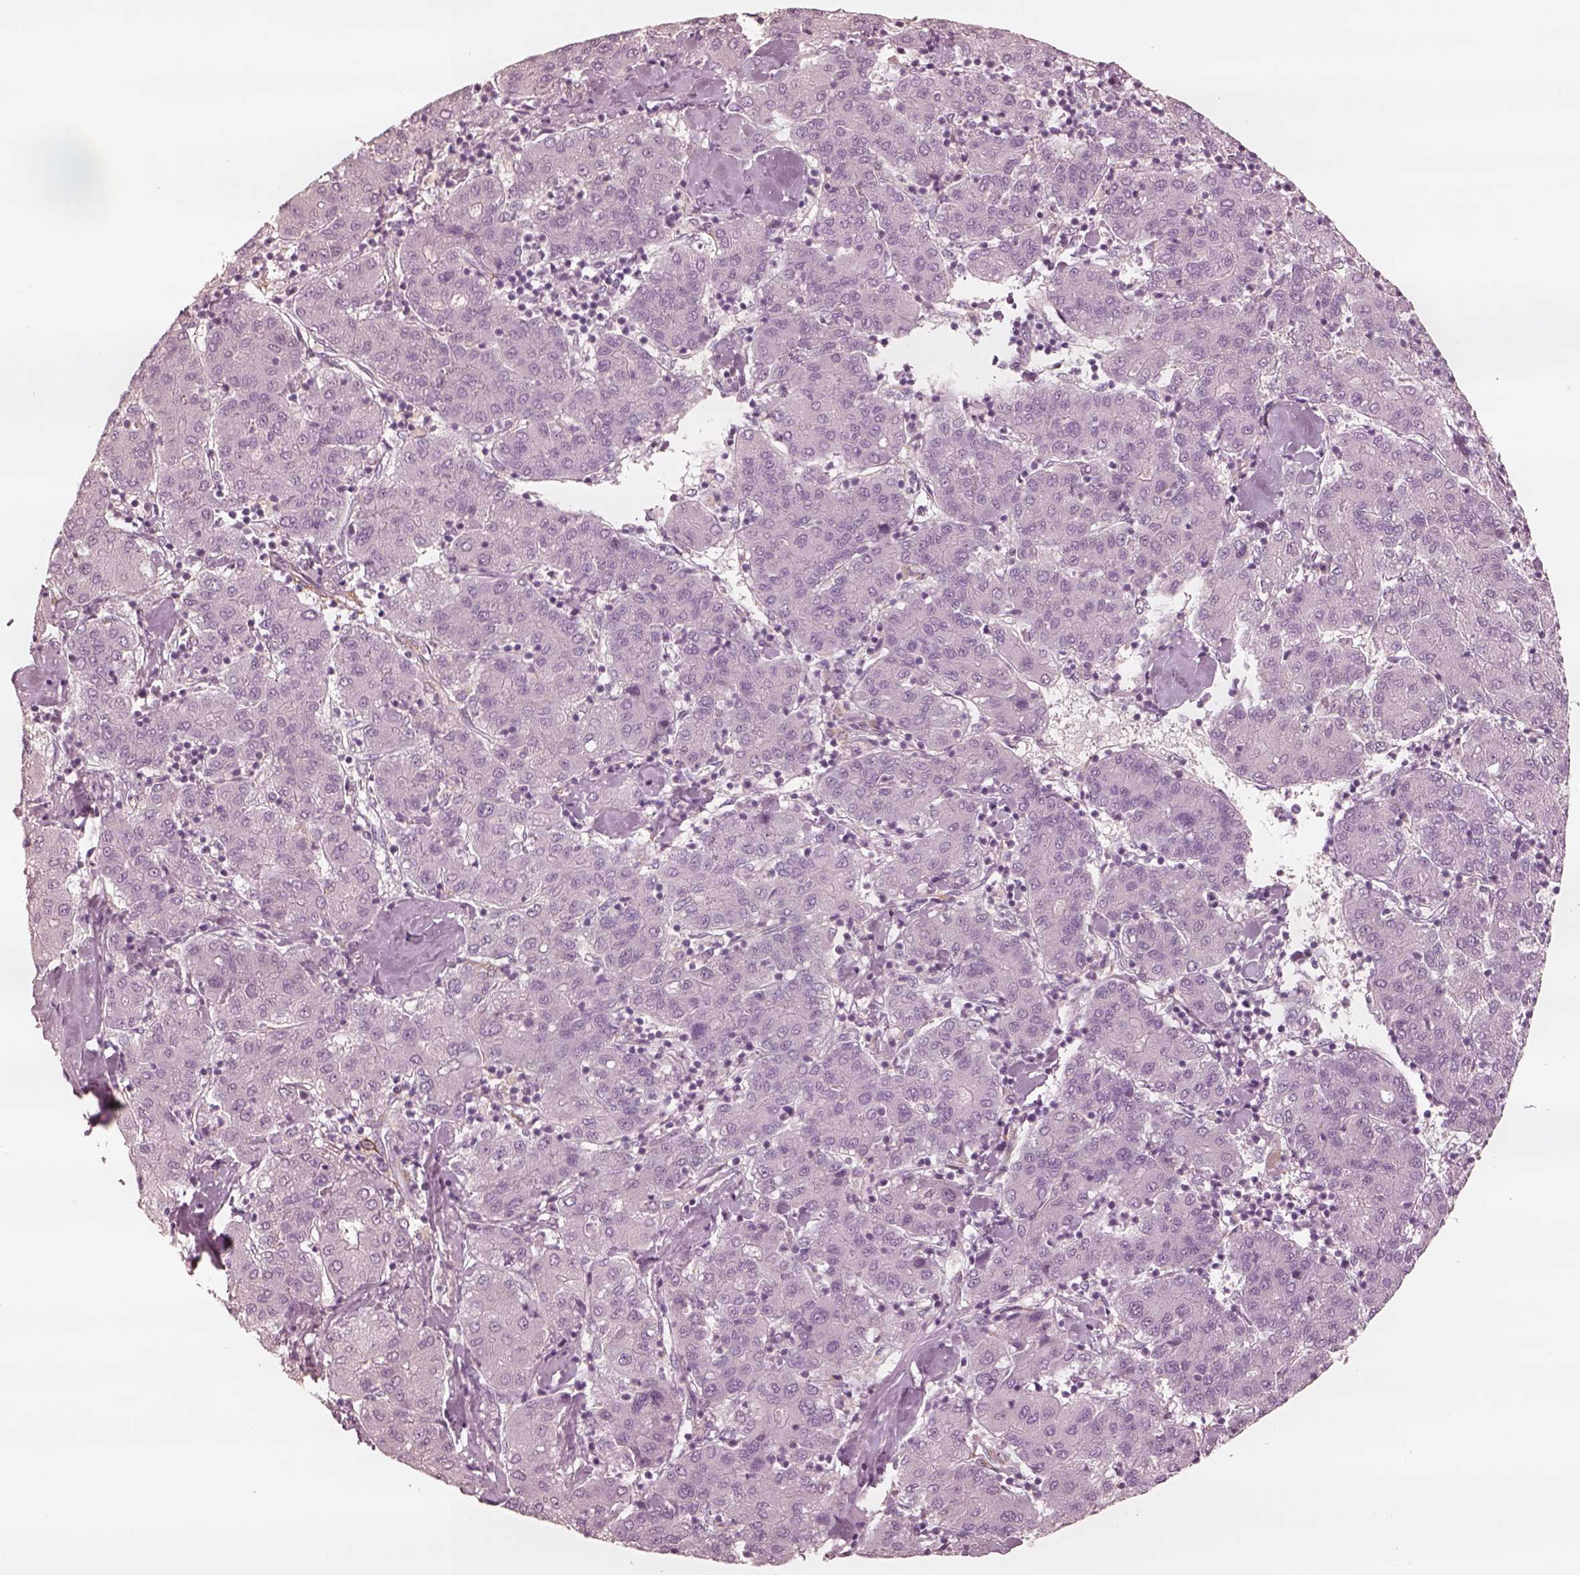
{"staining": {"intensity": "negative", "quantity": "none", "location": "none"}, "tissue": "liver cancer", "cell_type": "Tumor cells", "image_type": "cancer", "snomed": [{"axis": "morphology", "description": "Carcinoma, Hepatocellular, NOS"}, {"axis": "topography", "description": "Liver"}], "caption": "Tumor cells are negative for protein expression in human liver cancer.", "gene": "DNAAF9", "patient": {"sex": "male", "age": 65}}